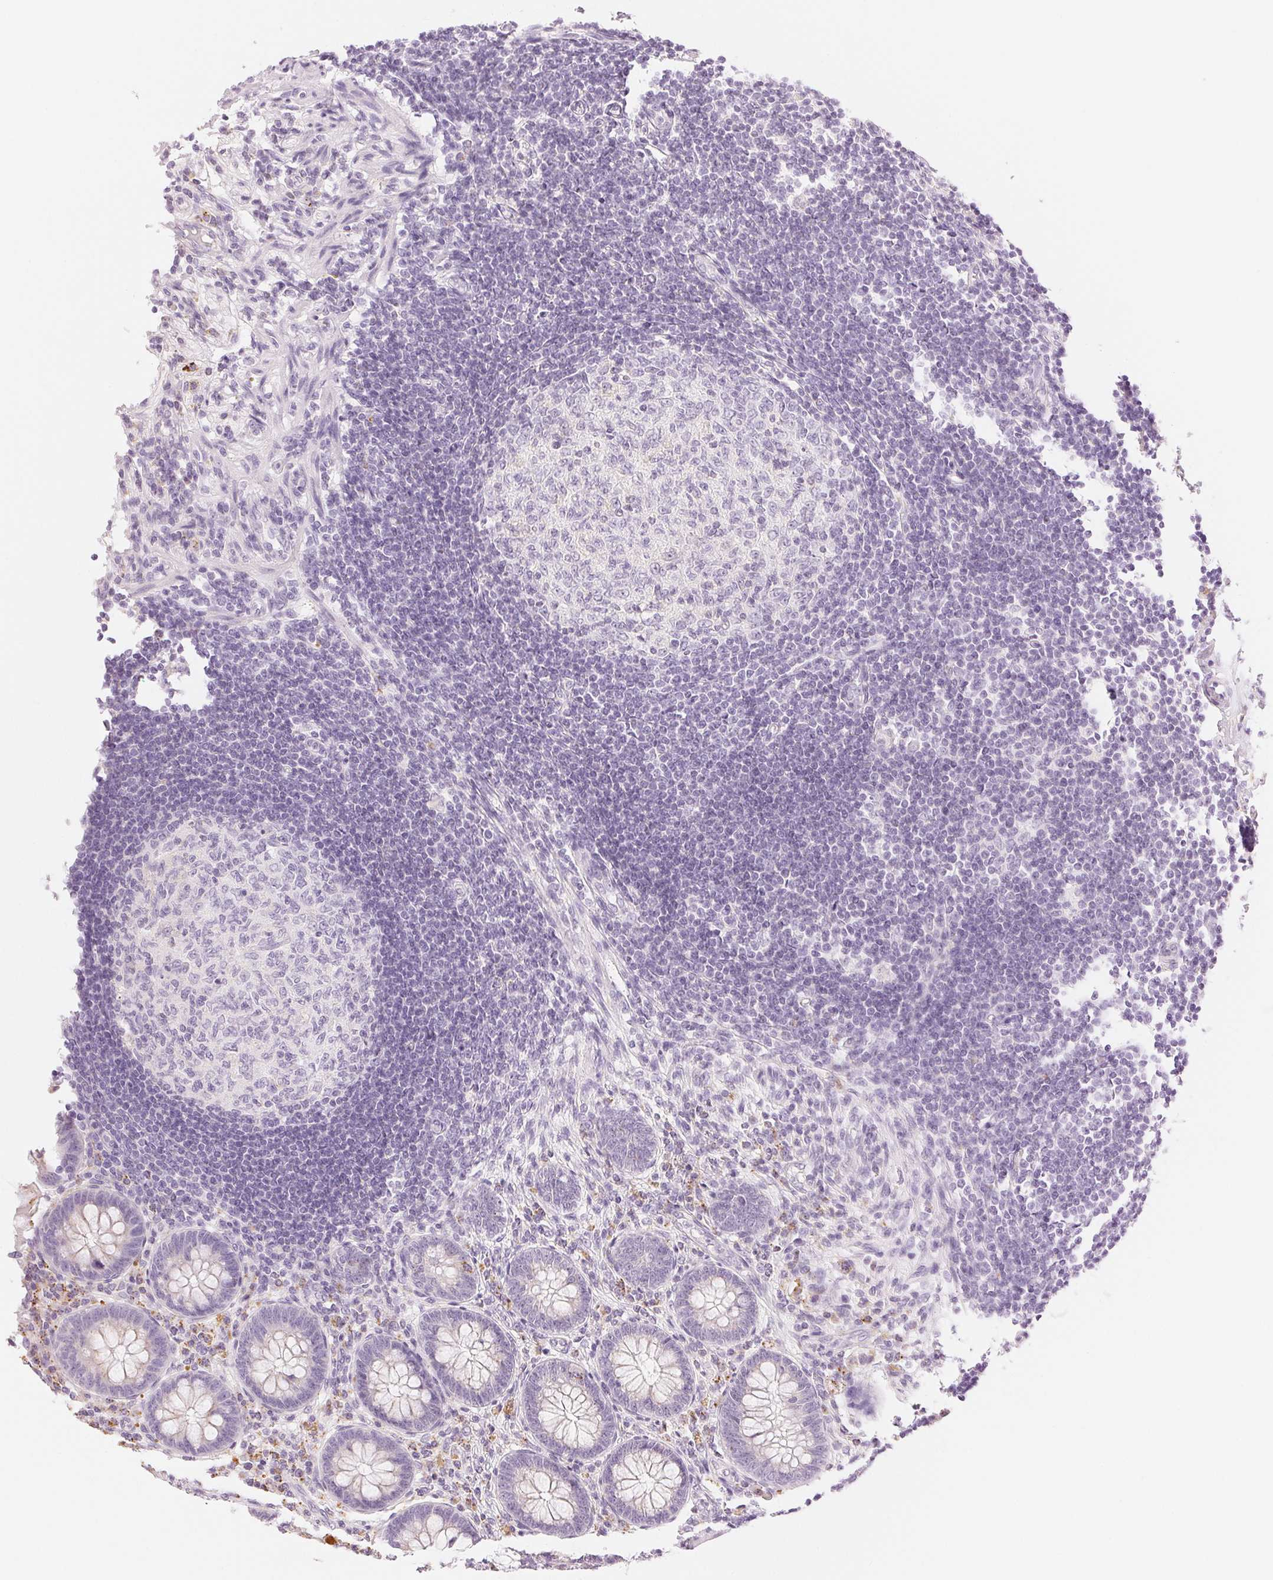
{"staining": {"intensity": "negative", "quantity": "none", "location": "none"}, "tissue": "appendix", "cell_type": "Glandular cells", "image_type": "normal", "snomed": [{"axis": "morphology", "description": "Normal tissue, NOS"}, {"axis": "topography", "description": "Appendix"}], "caption": "DAB immunohistochemical staining of normal human appendix reveals no significant positivity in glandular cells.", "gene": "SLC5A2", "patient": {"sex": "female", "age": 57}}